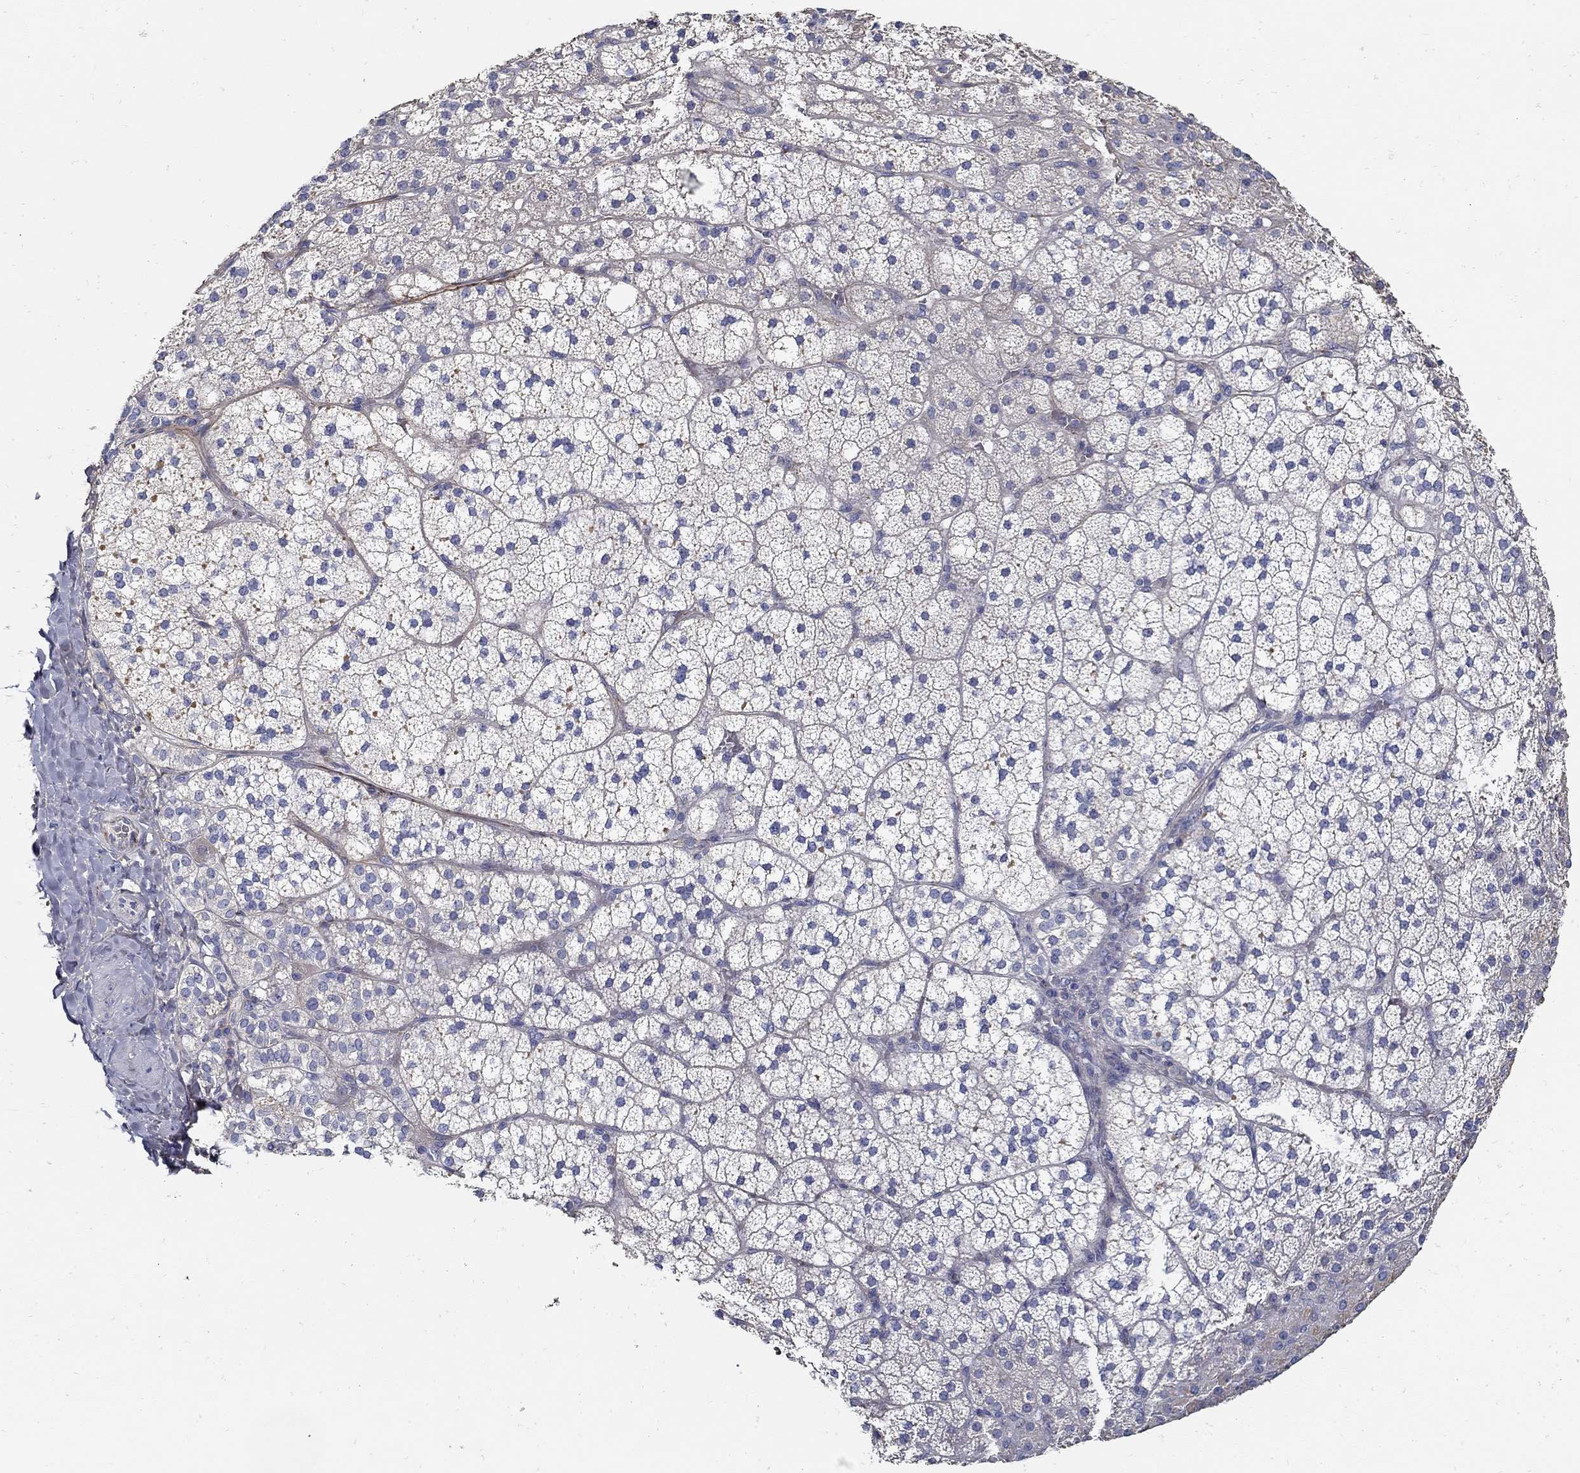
{"staining": {"intensity": "negative", "quantity": "none", "location": "none"}, "tissue": "adrenal gland", "cell_type": "Glandular cells", "image_type": "normal", "snomed": [{"axis": "morphology", "description": "Normal tissue, NOS"}, {"axis": "topography", "description": "Adrenal gland"}], "caption": "Immunohistochemistry of normal human adrenal gland shows no positivity in glandular cells.", "gene": "TGFBI", "patient": {"sex": "male", "age": 53}}